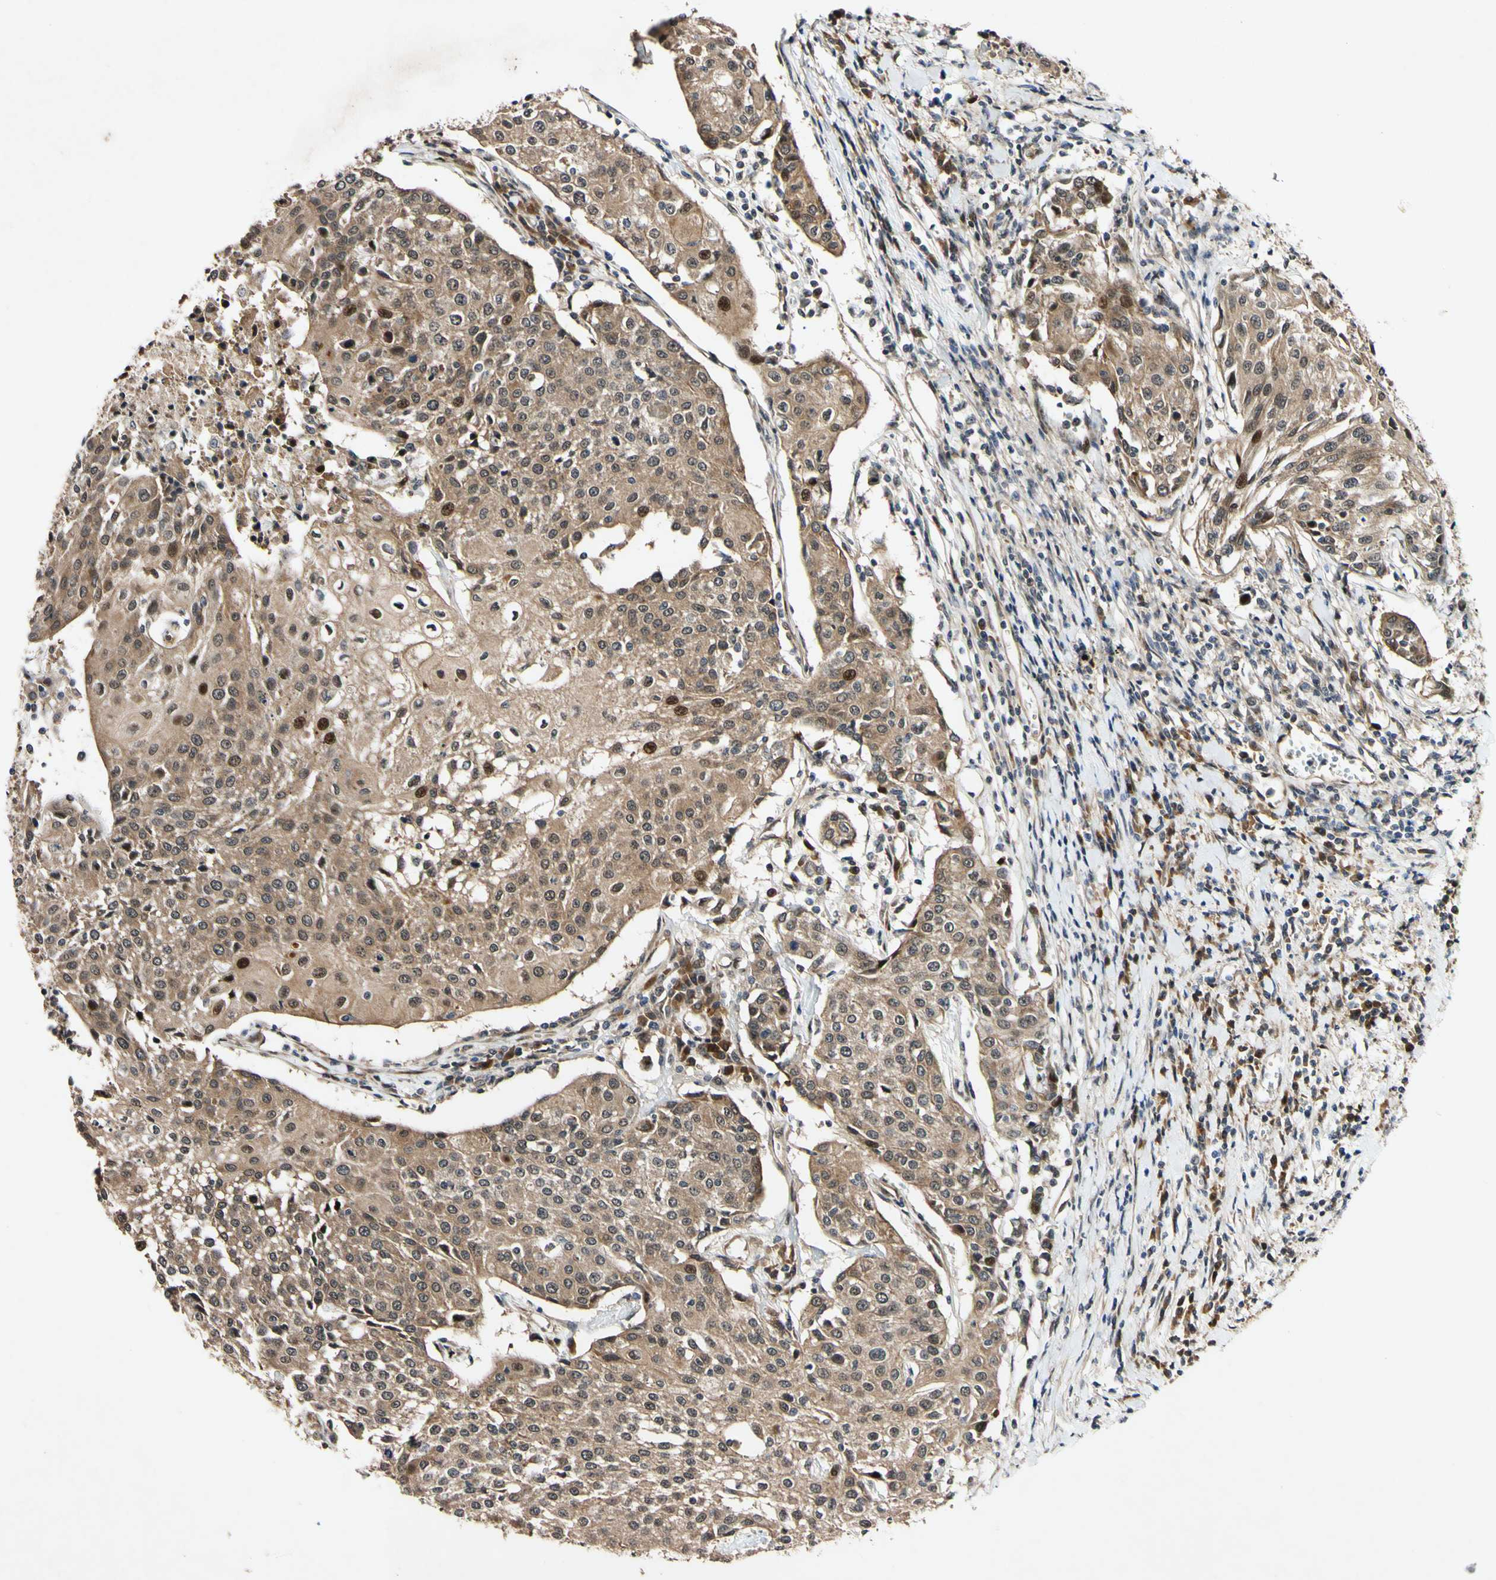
{"staining": {"intensity": "moderate", "quantity": ">75%", "location": "cytoplasmic/membranous,nuclear"}, "tissue": "urothelial cancer", "cell_type": "Tumor cells", "image_type": "cancer", "snomed": [{"axis": "morphology", "description": "Urothelial carcinoma, High grade"}, {"axis": "topography", "description": "Urinary bladder"}], "caption": "A micrograph showing moderate cytoplasmic/membranous and nuclear expression in approximately >75% of tumor cells in urothelial carcinoma (high-grade), as visualized by brown immunohistochemical staining.", "gene": "CSNK1E", "patient": {"sex": "female", "age": 85}}